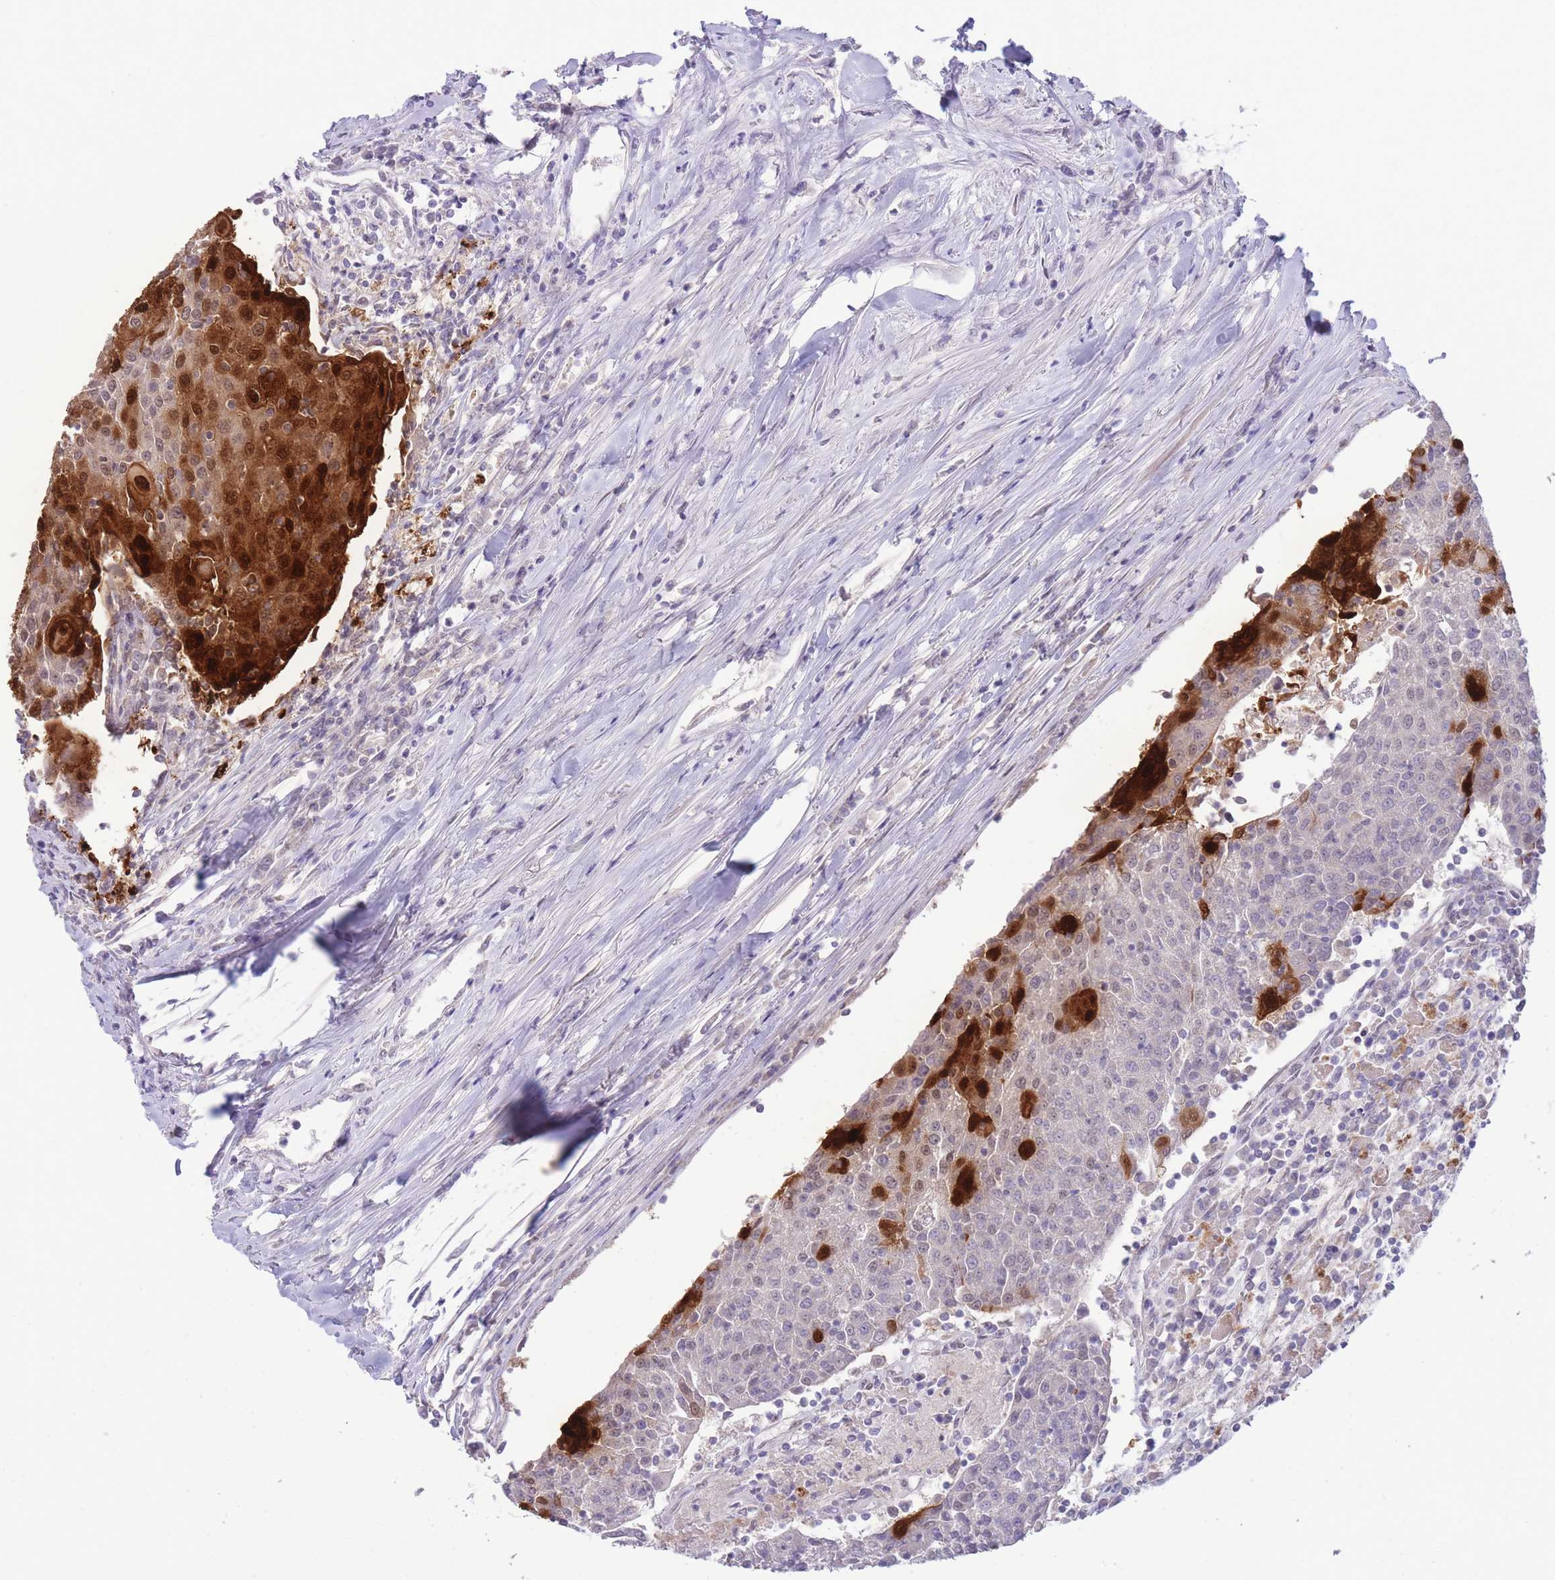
{"staining": {"intensity": "strong", "quantity": "25%-75%", "location": "cytoplasmic/membranous,nuclear"}, "tissue": "urothelial cancer", "cell_type": "Tumor cells", "image_type": "cancer", "snomed": [{"axis": "morphology", "description": "Urothelial carcinoma, High grade"}, {"axis": "topography", "description": "Urinary bladder"}], "caption": "Protein staining displays strong cytoplasmic/membranous and nuclear expression in approximately 25%-75% of tumor cells in urothelial cancer. (DAB (3,3'-diaminobenzidine) IHC with brightfield microscopy, high magnification).", "gene": "FBXO46", "patient": {"sex": "female", "age": 85}}